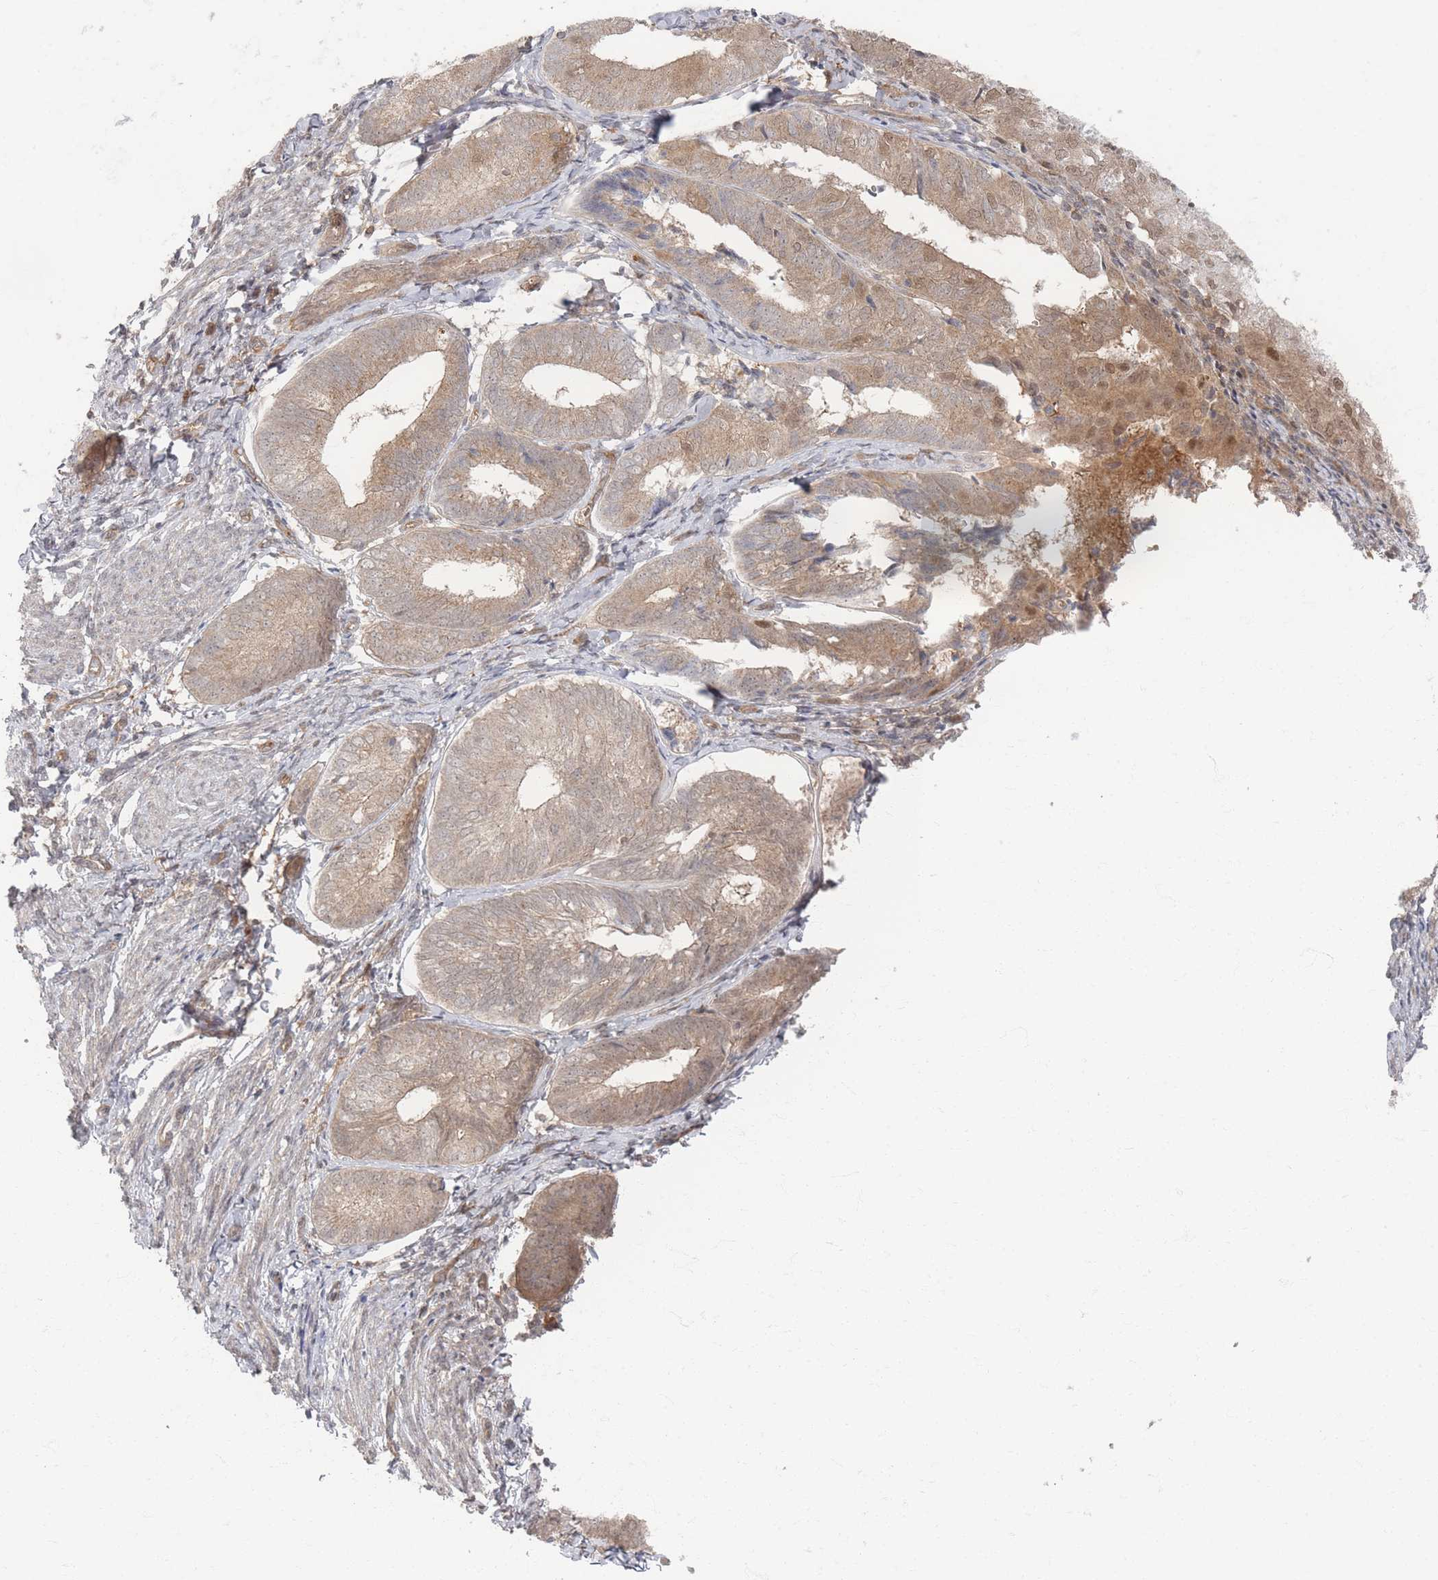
{"staining": {"intensity": "moderate", "quantity": ">75%", "location": "cytoplasmic/membranous,nuclear"}, "tissue": "endometrial cancer", "cell_type": "Tumor cells", "image_type": "cancer", "snomed": [{"axis": "morphology", "description": "Adenocarcinoma, NOS"}, {"axis": "topography", "description": "Endometrium"}], "caption": "Human endometrial cancer stained with a brown dye exhibits moderate cytoplasmic/membranous and nuclear positive staining in about >75% of tumor cells.", "gene": "PSMD9", "patient": {"sex": "female", "age": 87}}